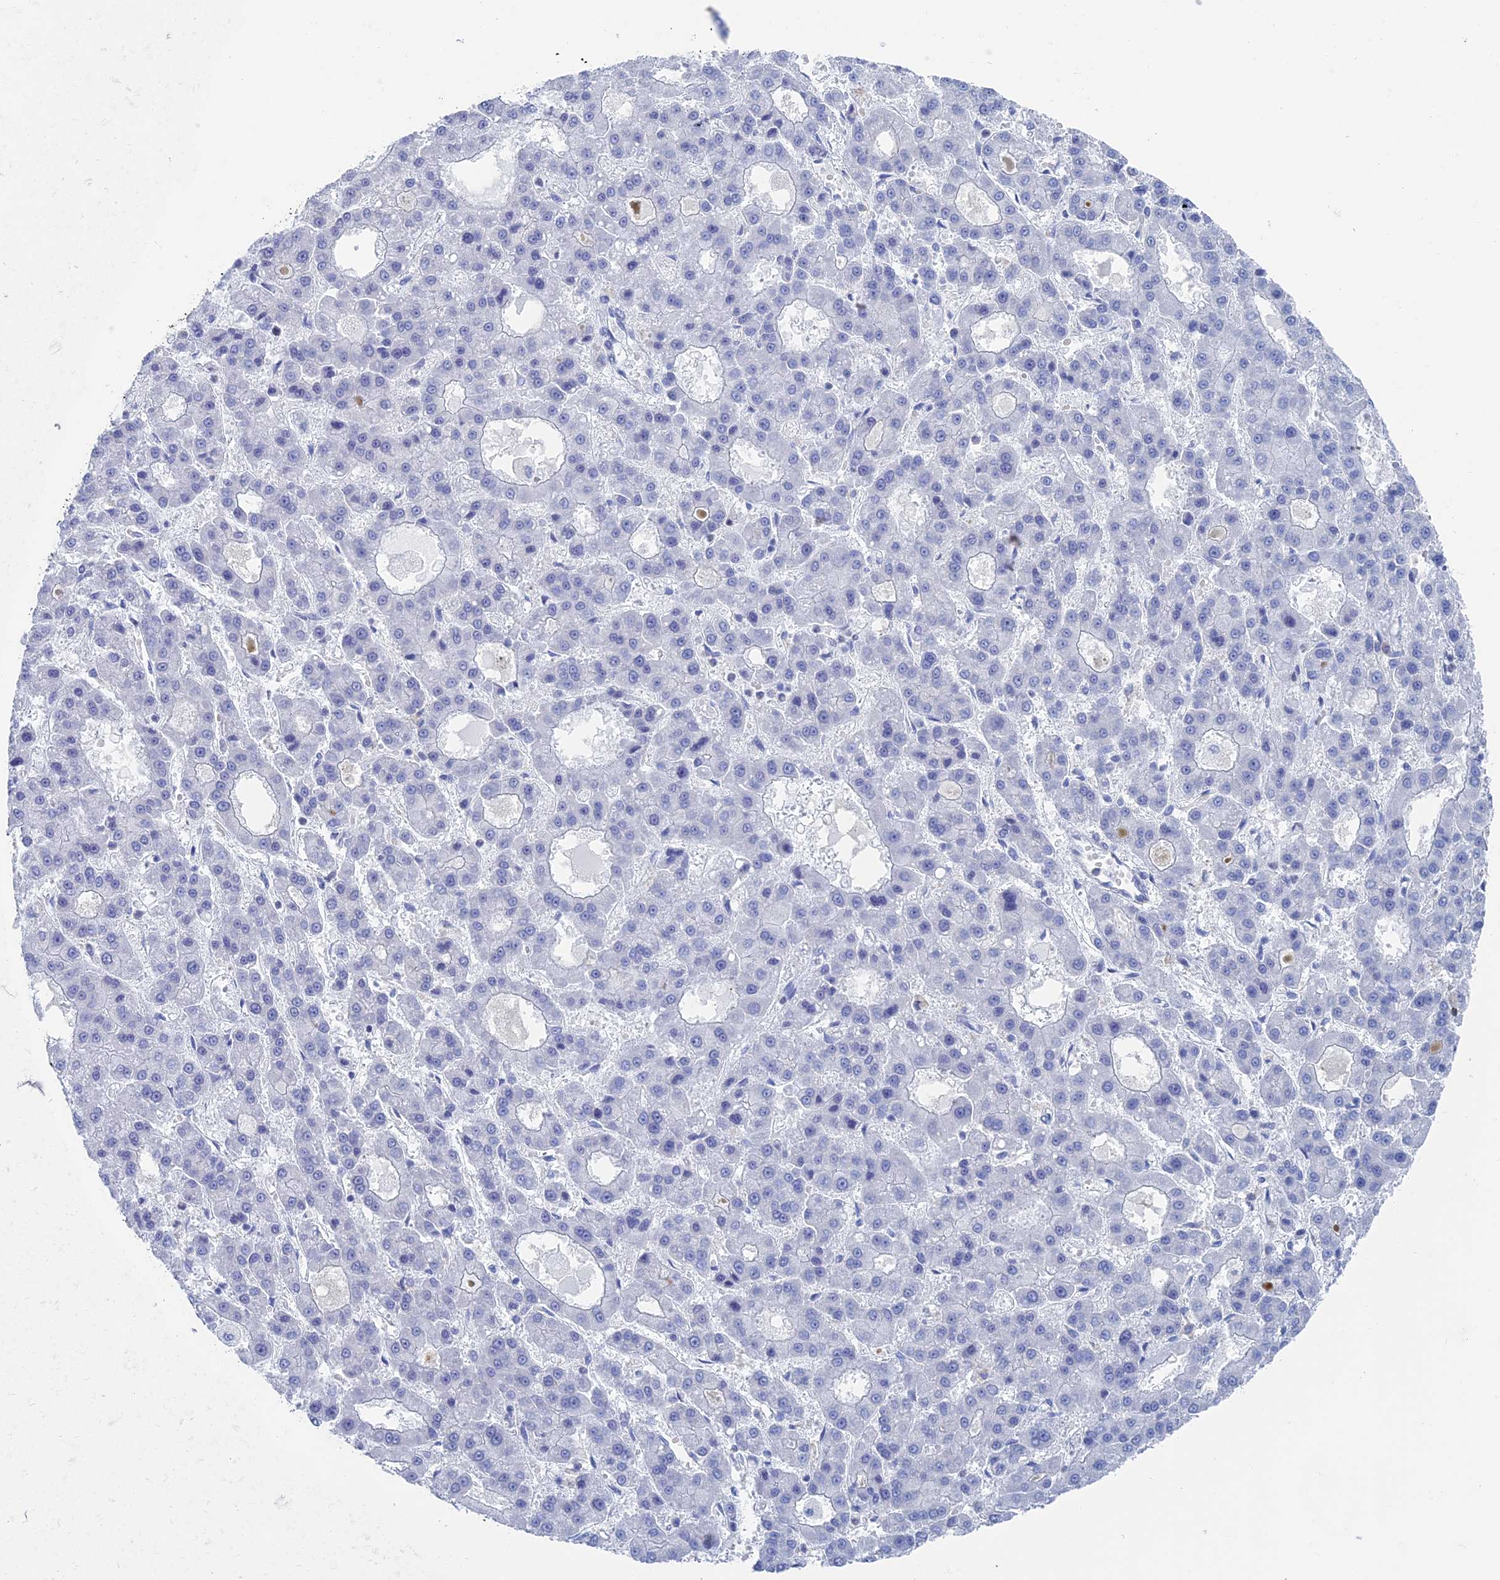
{"staining": {"intensity": "negative", "quantity": "none", "location": "none"}, "tissue": "liver cancer", "cell_type": "Tumor cells", "image_type": "cancer", "snomed": [{"axis": "morphology", "description": "Carcinoma, Hepatocellular, NOS"}, {"axis": "topography", "description": "Liver"}], "caption": "Image shows no significant protein expression in tumor cells of liver cancer. Brightfield microscopy of immunohistochemistry (IHC) stained with DAB (brown) and hematoxylin (blue), captured at high magnification.", "gene": "ALMS1", "patient": {"sex": "male", "age": 70}}